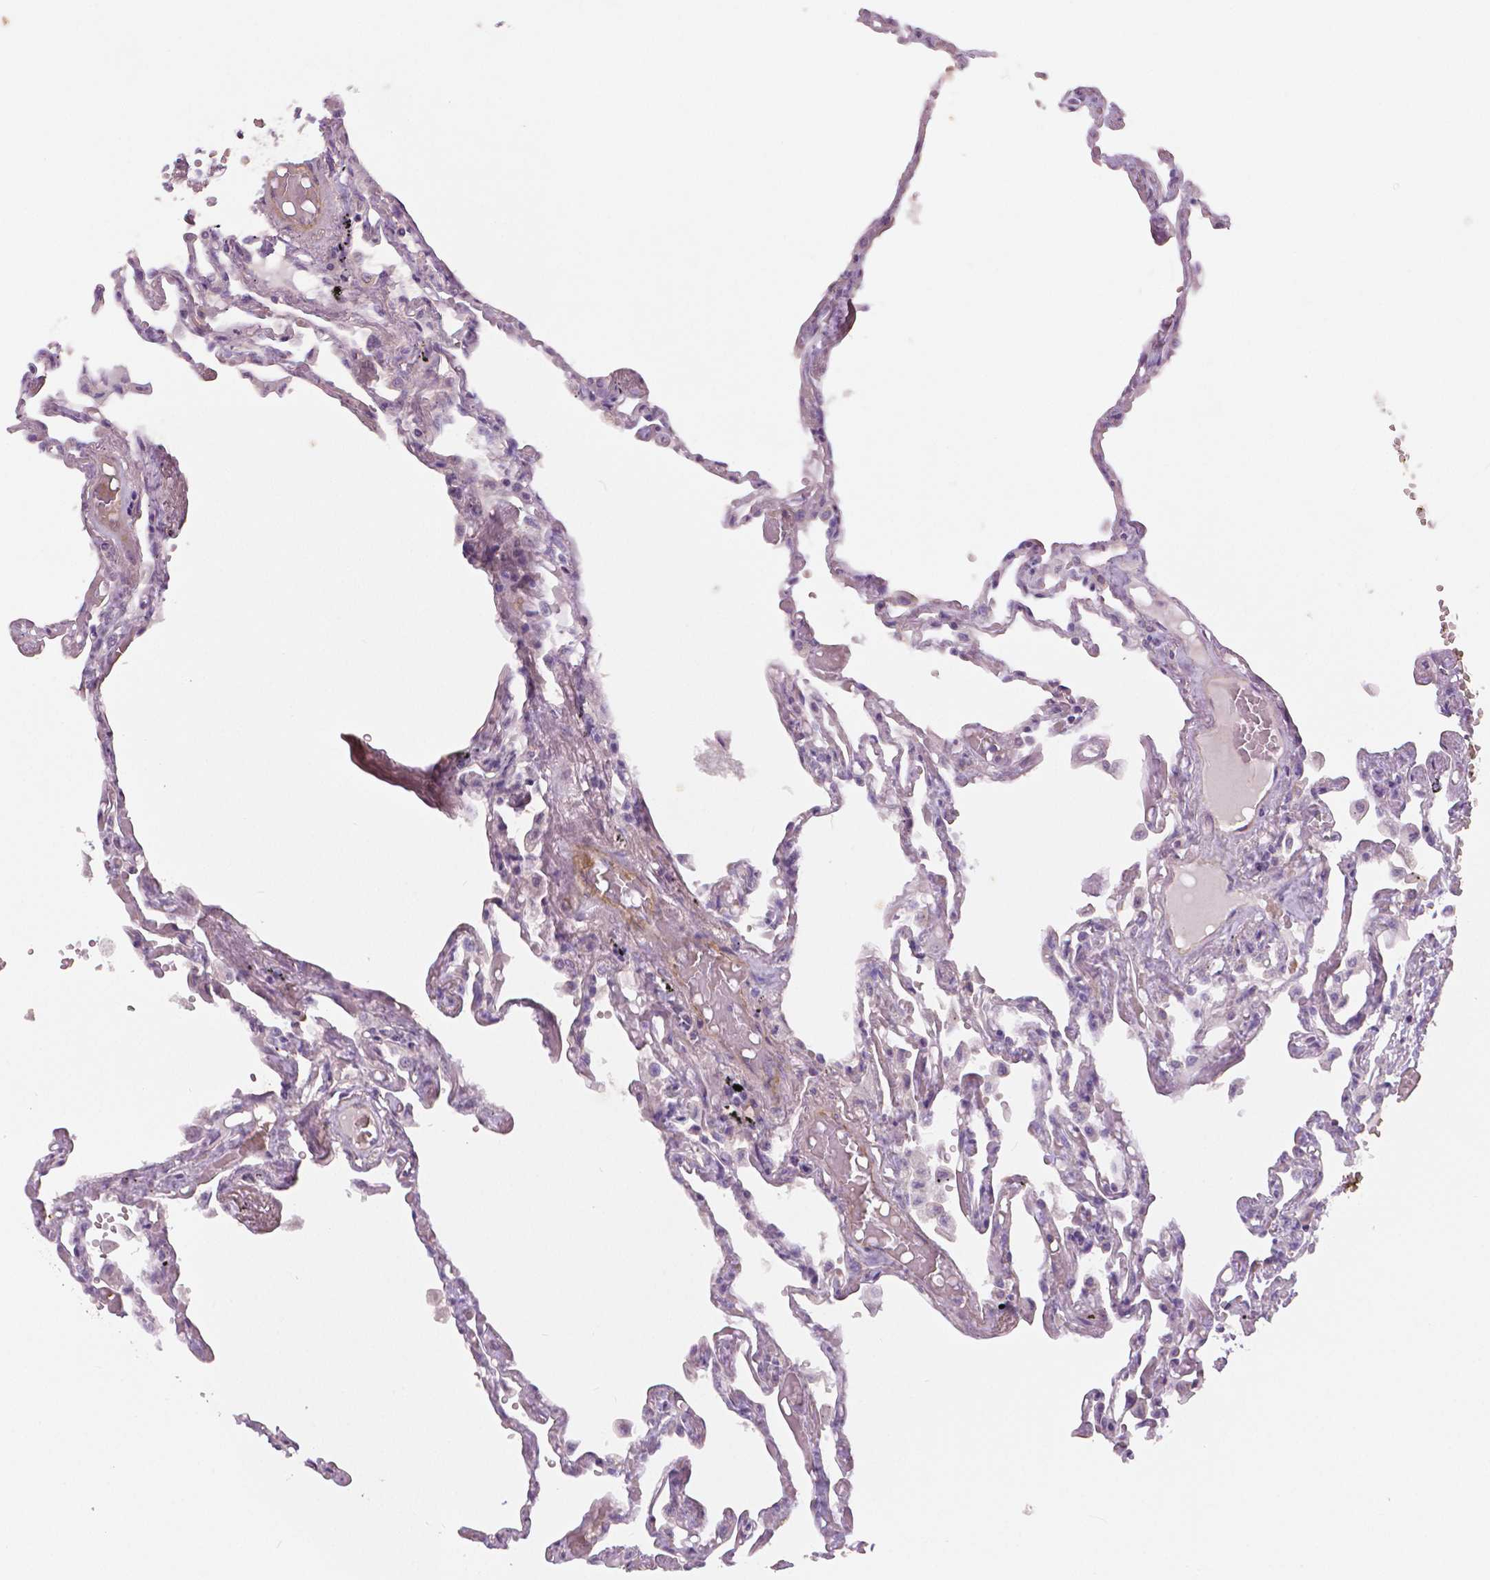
{"staining": {"intensity": "negative", "quantity": "none", "location": "none"}, "tissue": "lung", "cell_type": "Alveolar cells", "image_type": "normal", "snomed": [{"axis": "morphology", "description": "Normal tissue, NOS"}, {"axis": "morphology", "description": "Adenocarcinoma, NOS"}, {"axis": "topography", "description": "Cartilage tissue"}, {"axis": "topography", "description": "Lung"}], "caption": "Immunohistochemical staining of normal human lung reveals no significant expression in alveolar cells.", "gene": "FLT1", "patient": {"sex": "female", "age": 67}}